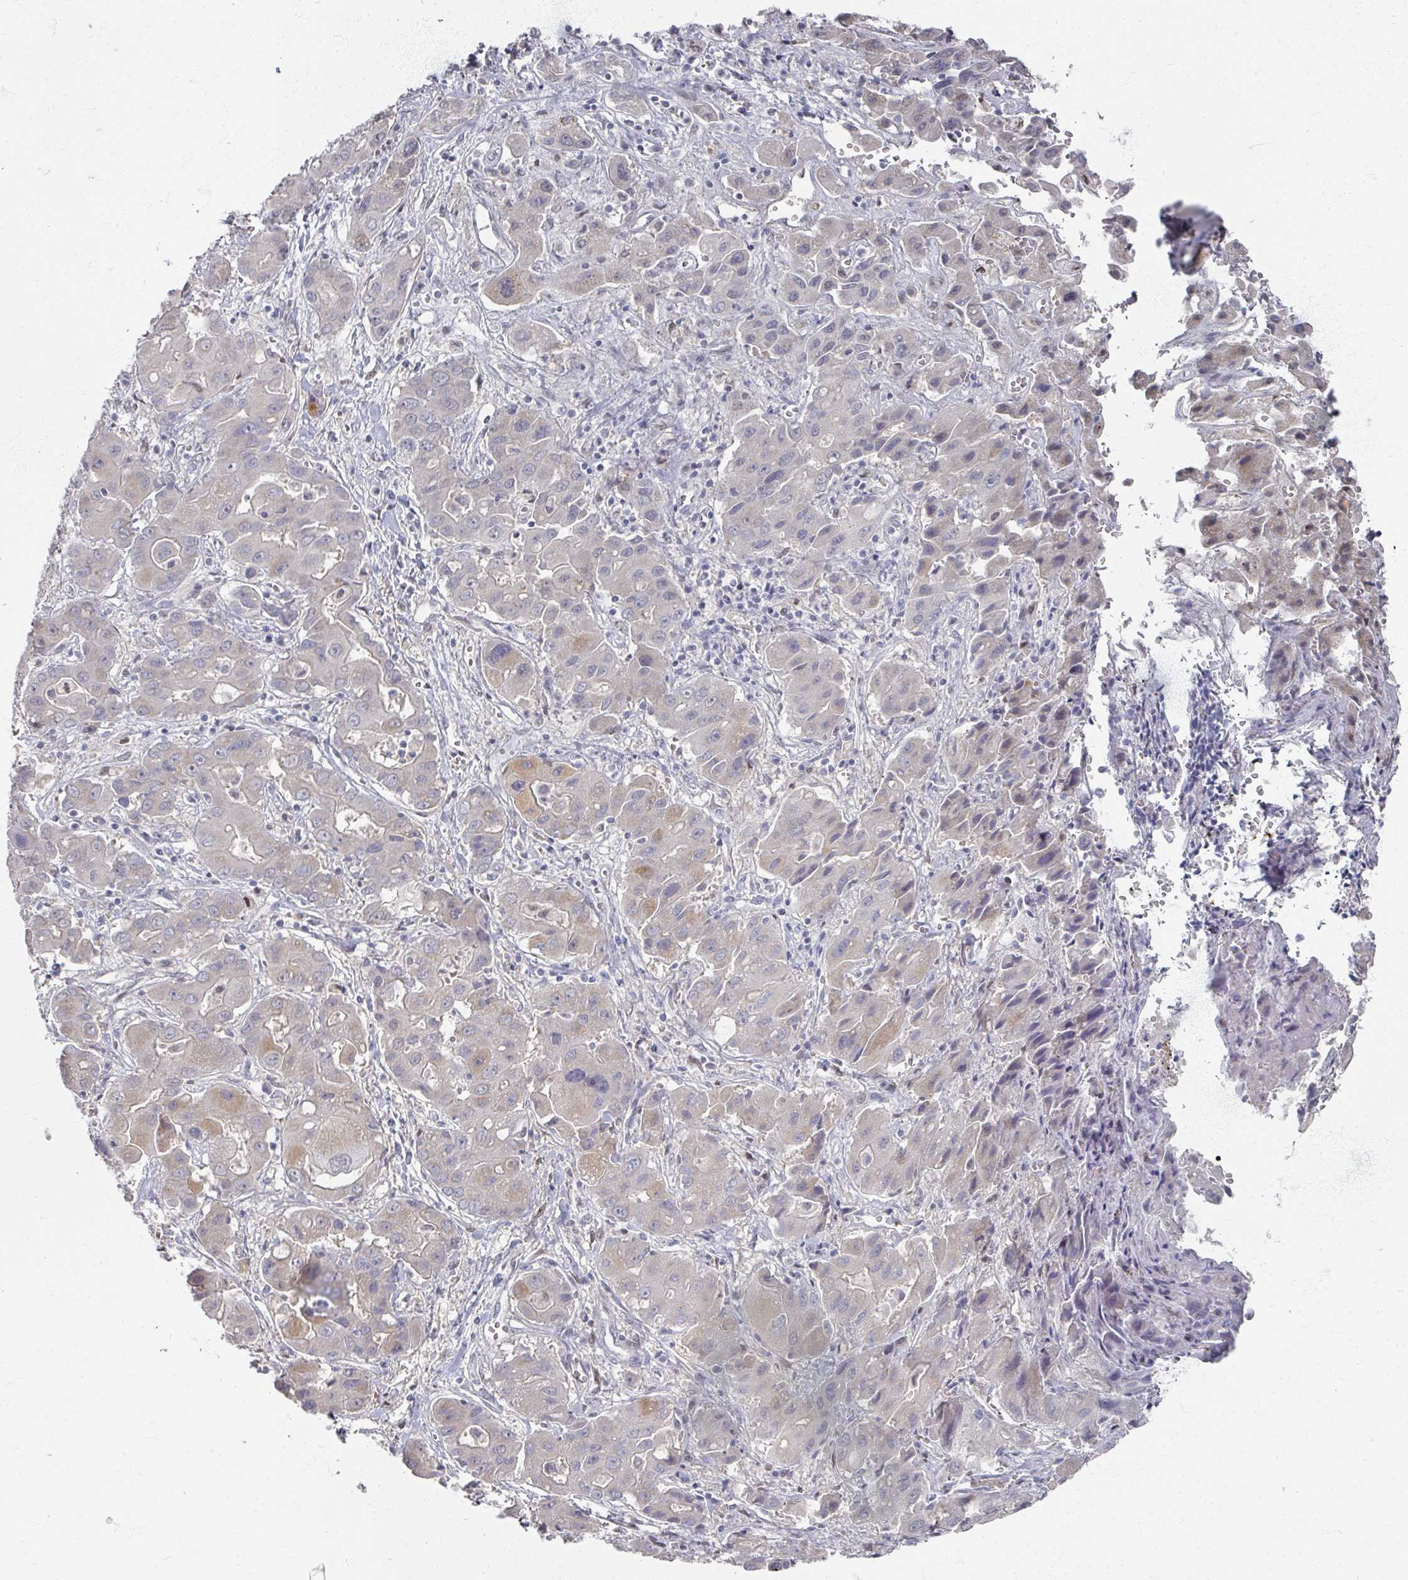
{"staining": {"intensity": "weak", "quantity": "<25%", "location": "cytoplasmic/membranous"}, "tissue": "liver cancer", "cell_type": "Tumor cells", "image_type": "cancer", "snomed": [{"axis": "morphology", "description": "Cholangiocarcinoma"}, {"axis": "topography", "description": "Liver"}], "caption": "DAB (3,3'-diaminobenzidine) immunohistochemical staining of human liver cancer shows no significant positivity in tumor cells.", "gene": "TTYH3", "patient": {"sex": "male", "age": 67}}